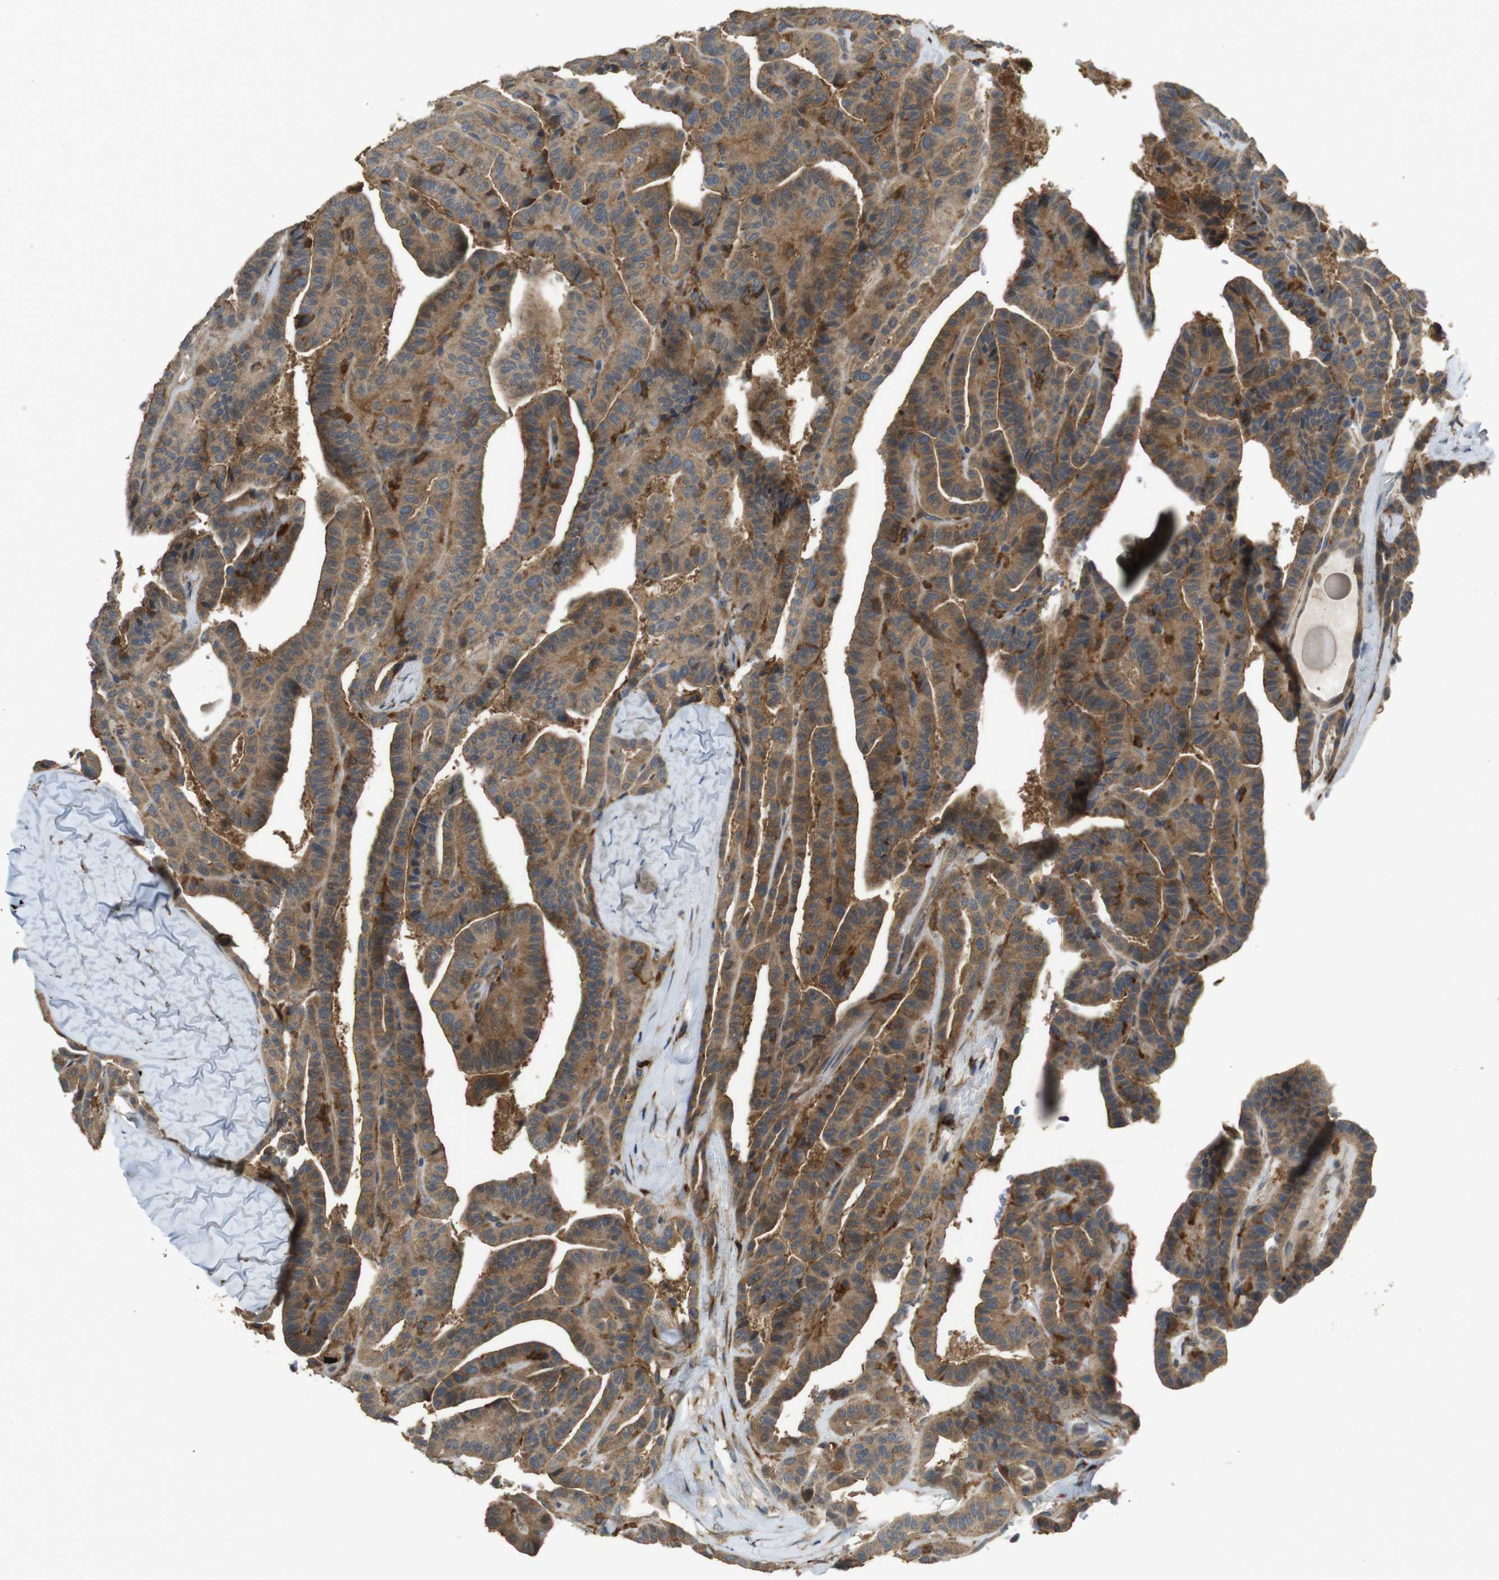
{"staining": {"intensity": "moderate", "quantity": ">75%", "location": "cytoplasmic/membranous"}, "tissue": "thyroid cancer", "cell_type": "Tumor cells", "image_type": "cancer", "snomed": [{"axis": "morphology", "description": "Papillary adenocarcinoma, NOS"}, {"axis": "topography", "description": "Thyroid gland"}], "caption": "Immunohistochemistry photomicrograph of papillary adenocarcinoma (thyroid) stained for a protein (brown), which demonstrates medium levels of moderate cytoplasmic/membranous positivity in about >75% of tumor cells.", "gene": "ARHGAP24", "patient": {"sex": "male", "age": 77}}